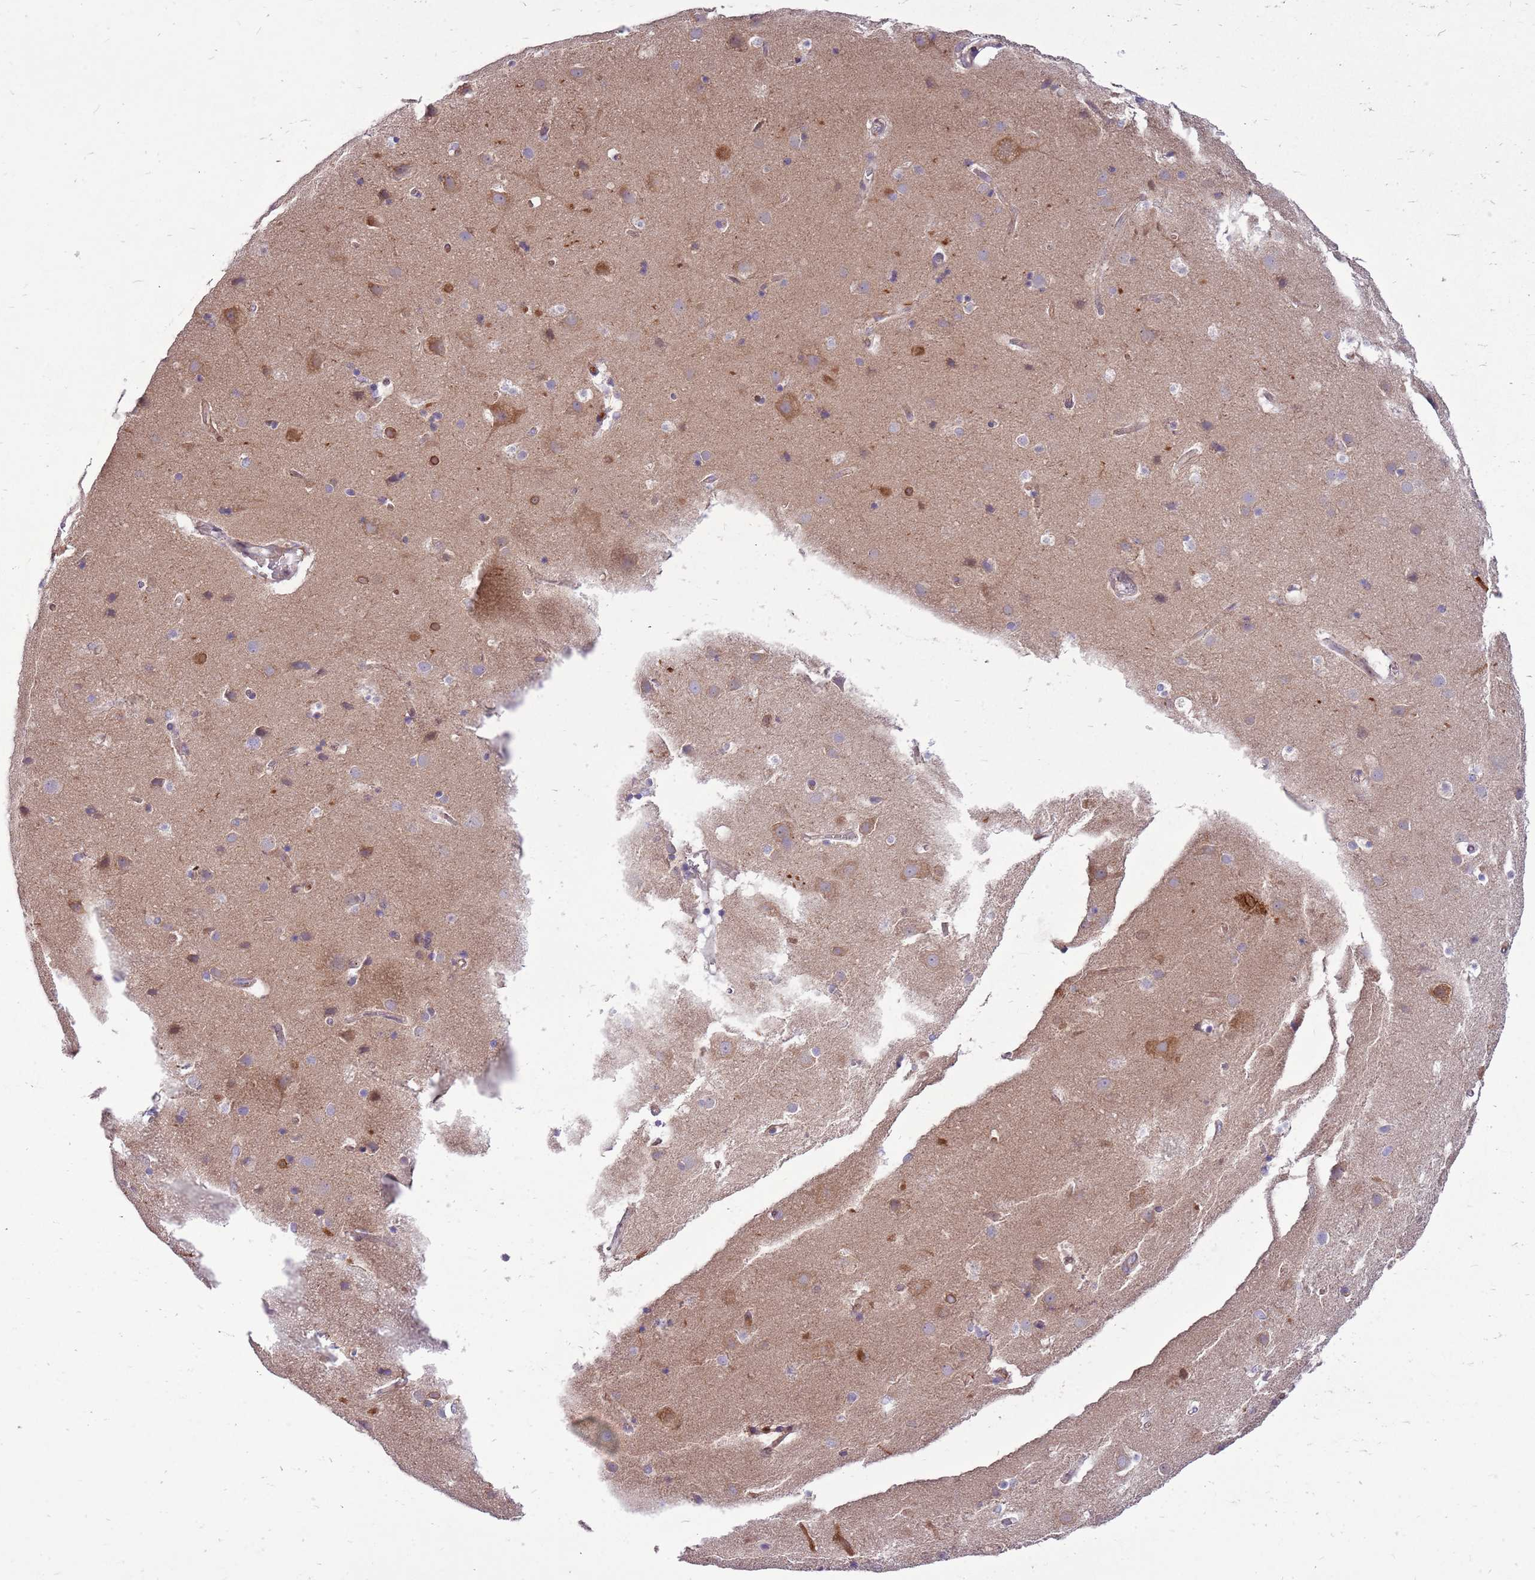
{"staining": {"intensity": "moderate", "quantity": ">75%", "location": "cytoplasmic/membranous"}, "tissue": "cerebral cortex", "cell_type": "Endothelial cells", "image_type": "normal", "snomed": [{"axis": "morphology", "description": "Normal tissue, NOS"}, {"axis": "topography", "description": "Cerebral cortex"}], "caption": "Human cerebral cortex stained for a protein (brown) reveals moderate cytoplasmic/membranous positive expression in approximately >75% of endothelial cells.", "gene": "WDR90", "patient": {"sex": "male", "age": 54}}